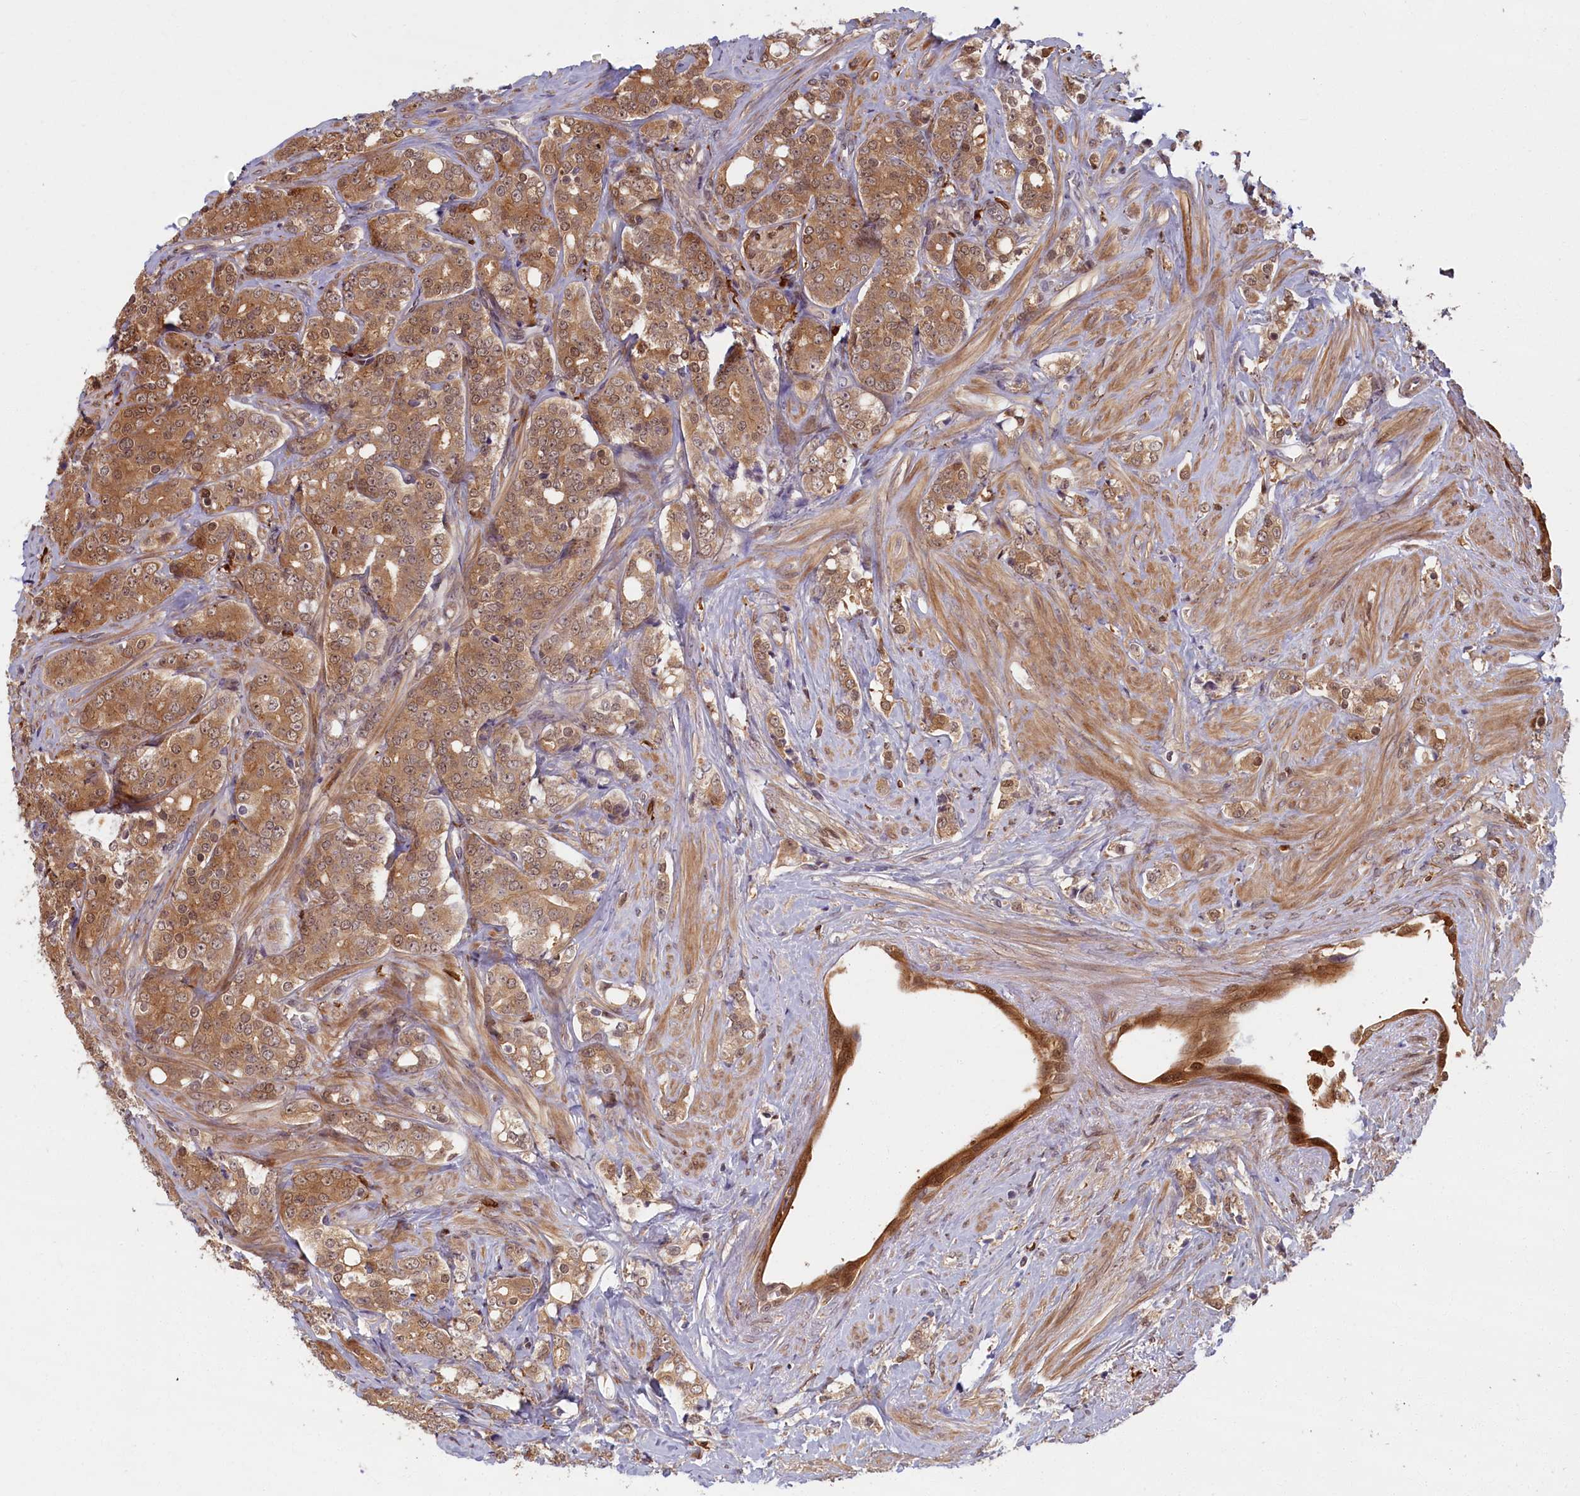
{"staining": {"intensity": "moderate", "quantity": ">75%", "location": "cytoplasmic/membranous"}, "tissue": "prostate cancer", "cell_type": "Tumor cells", "image_type": "cancer", "snomed": [{"axis": "morphology", "description": "Adenocarcinoma, High grade"}, {"axis": "topography", "description": "Prostate"}], "caption": "Moderate cytoplasmic/membranous protein staining is seen in about >75% of tumor cells in prostate cancer (adenocarcinoma (high-grade)).", "gene": "BLVRB", "patient": {"sex": "male", "age": 62}}